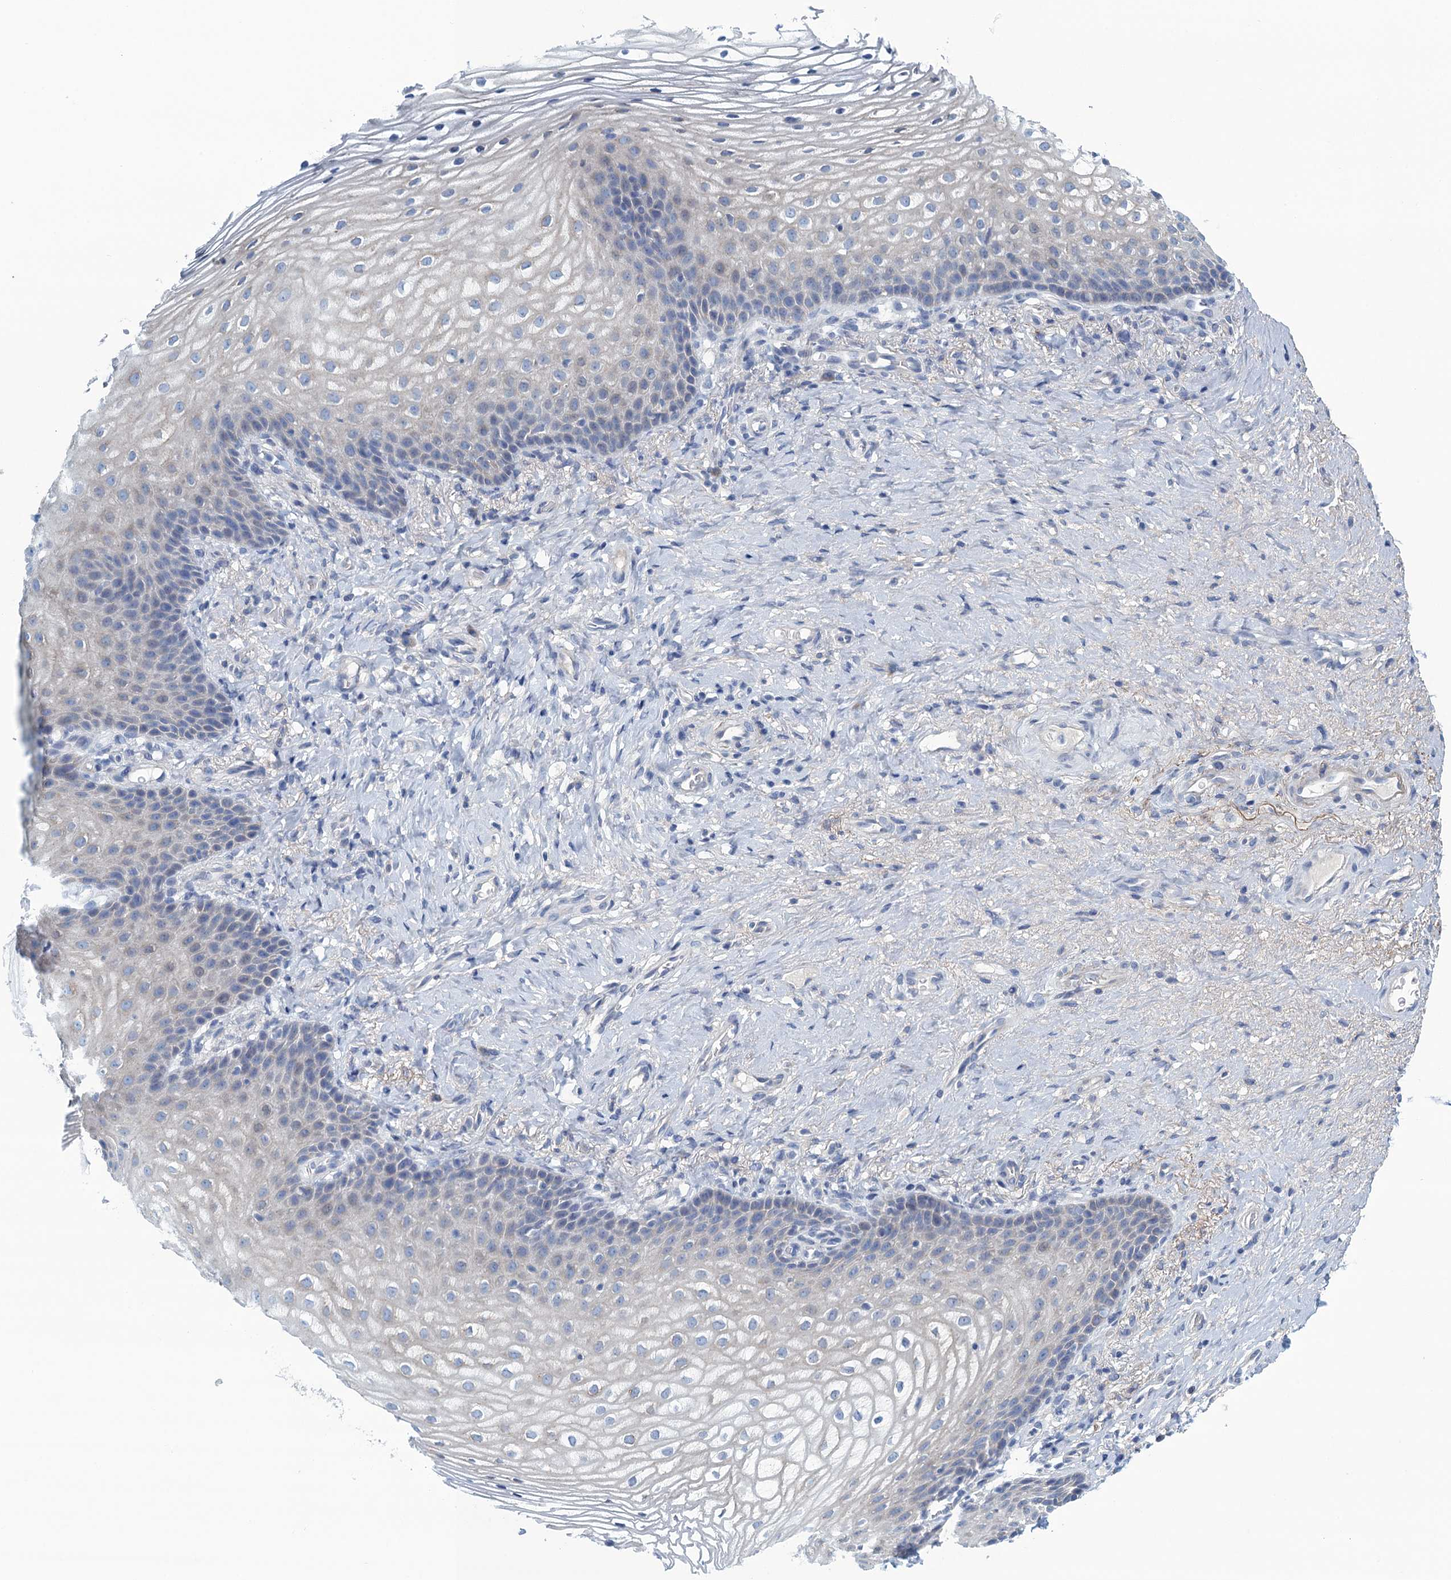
{"staining": {"intensity": "negative", "quantity": "none", "location": "none"}, "tissue": "vagina", "cell_type": "Squamous epithelial cells", "image_type": "normal", "snomed": [{"axis": "morphology", "description": "Normal tissue, NOS"}, {"axis": "topography", "description": "Vagina"}], "caption": "Squamous epithelial cells show no significant staining in benign vagina. (DAB IHC, high magnification).", "gene": "C10orf88", "patient": {"sex": "female", "age": 60}}